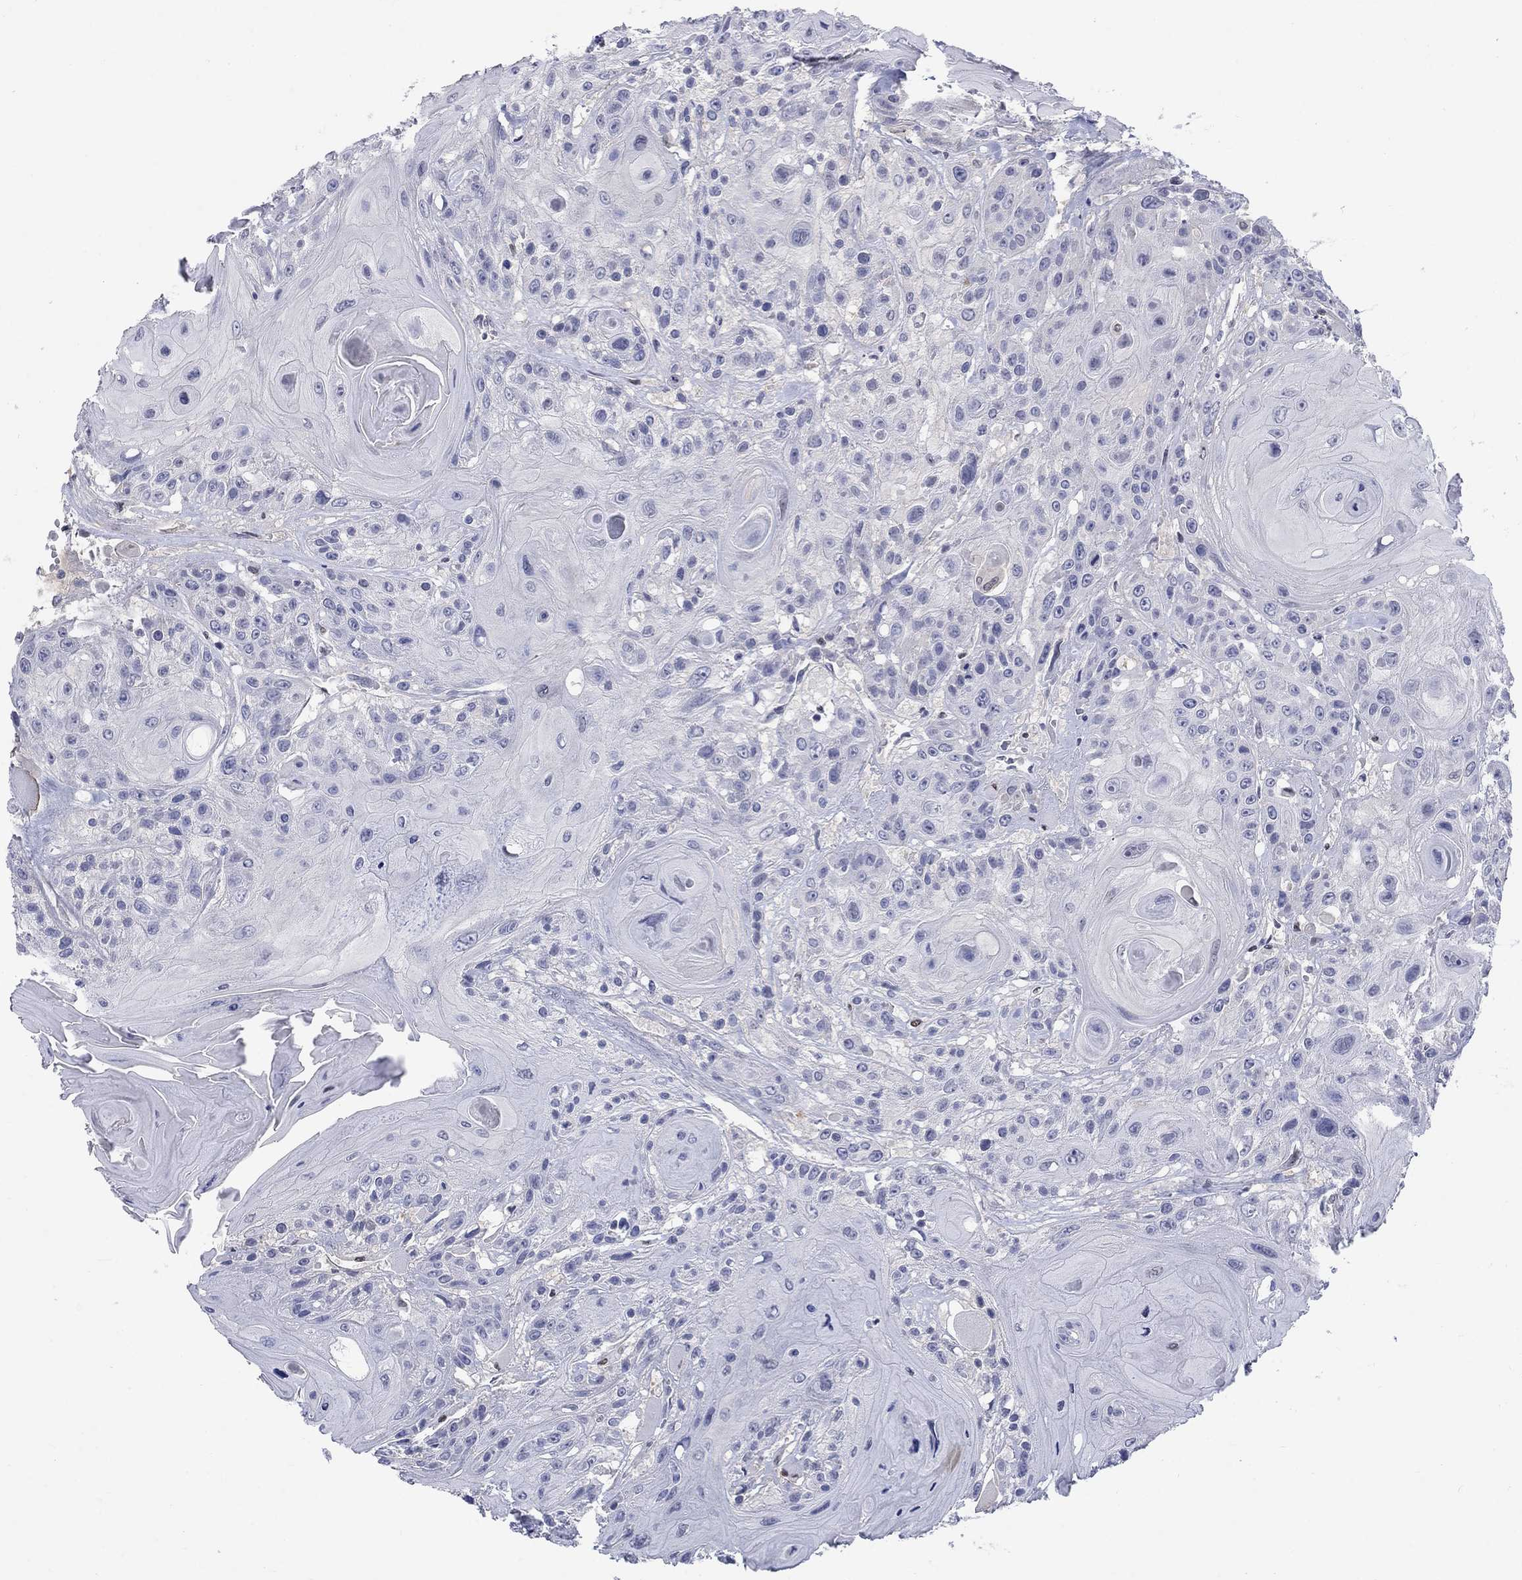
{"staining": {"intensity": "negative", "quantity": "none", "location": "none"}, "tissue": "head and neck cancer", "cell_type": "Tumor cells", "image_type": "cancer", "snomed": [{"axis": "morphology", "description": "Squamous cell carcinoma, NOS"}, {"axis": "topography", "description": "Head-Neck"}], "caption": "Immunohistochemical staining of human squamous cell carcinoma (head and neck) reveals no significant positivity in tumor cells. (DAB immunohistochemistry (IHC), high magnification).", "gene": "EGFLAM", "patient": {"sex": "female", "age": 59}}